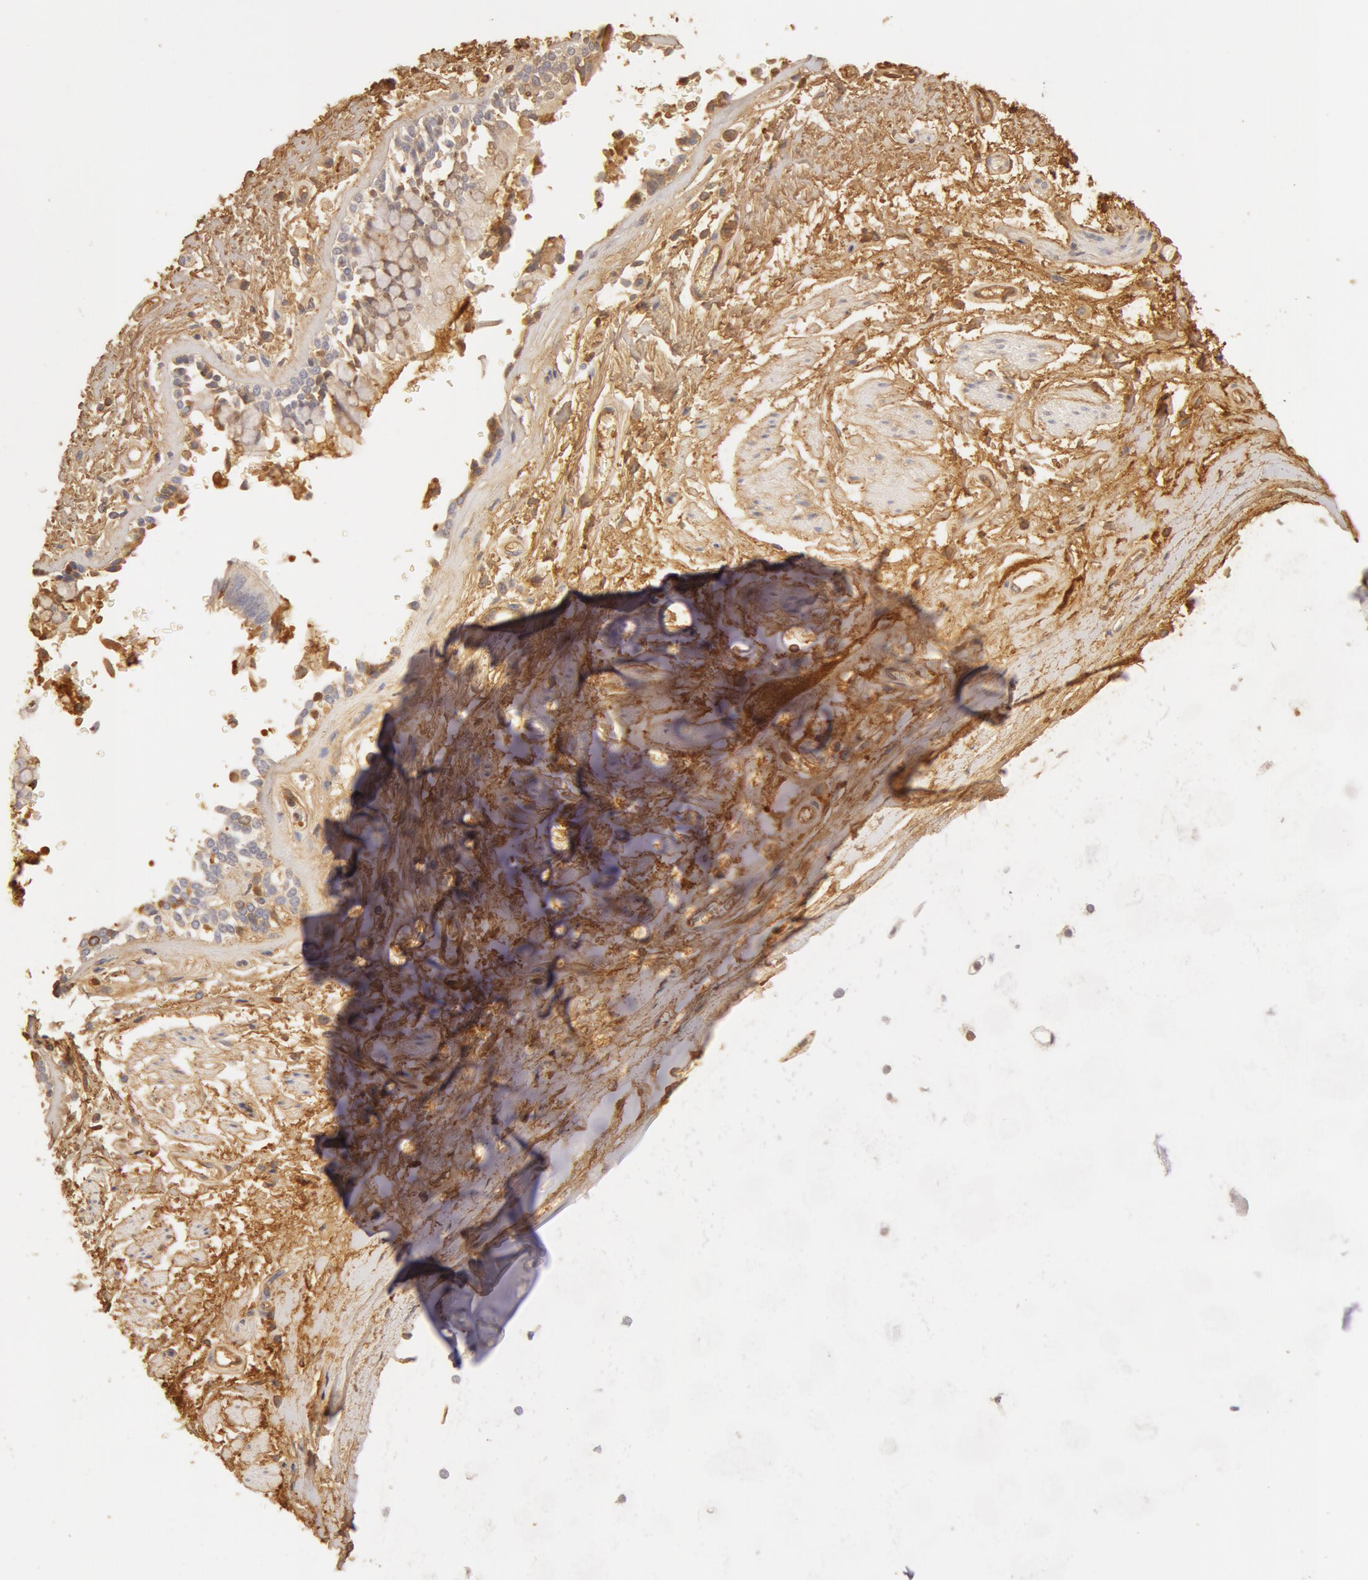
{"staining": {"intensity": "moderate", "quantity": ">75%", "location": "cytoplasmic/membranous"}, "tissue": "adipose tissue", "cell_type": "Adipocytes", "image_type": "normal", "snomed": [{"axis": "morphology", "description": "Normal tissue, NOS"}, {"axis": "topography", "description": "Cartilage tissue"}, {"axis": "topography", "description": "Lung"}], "caption": "This image demonstrates immunohistochemistry staining of benign adipose tissue, with medium moderate cytoplasmic/membranous staining in approximately >75% of adipocytes.", "gene": "TF", "patient": {"sex": "male", "age": 65}}